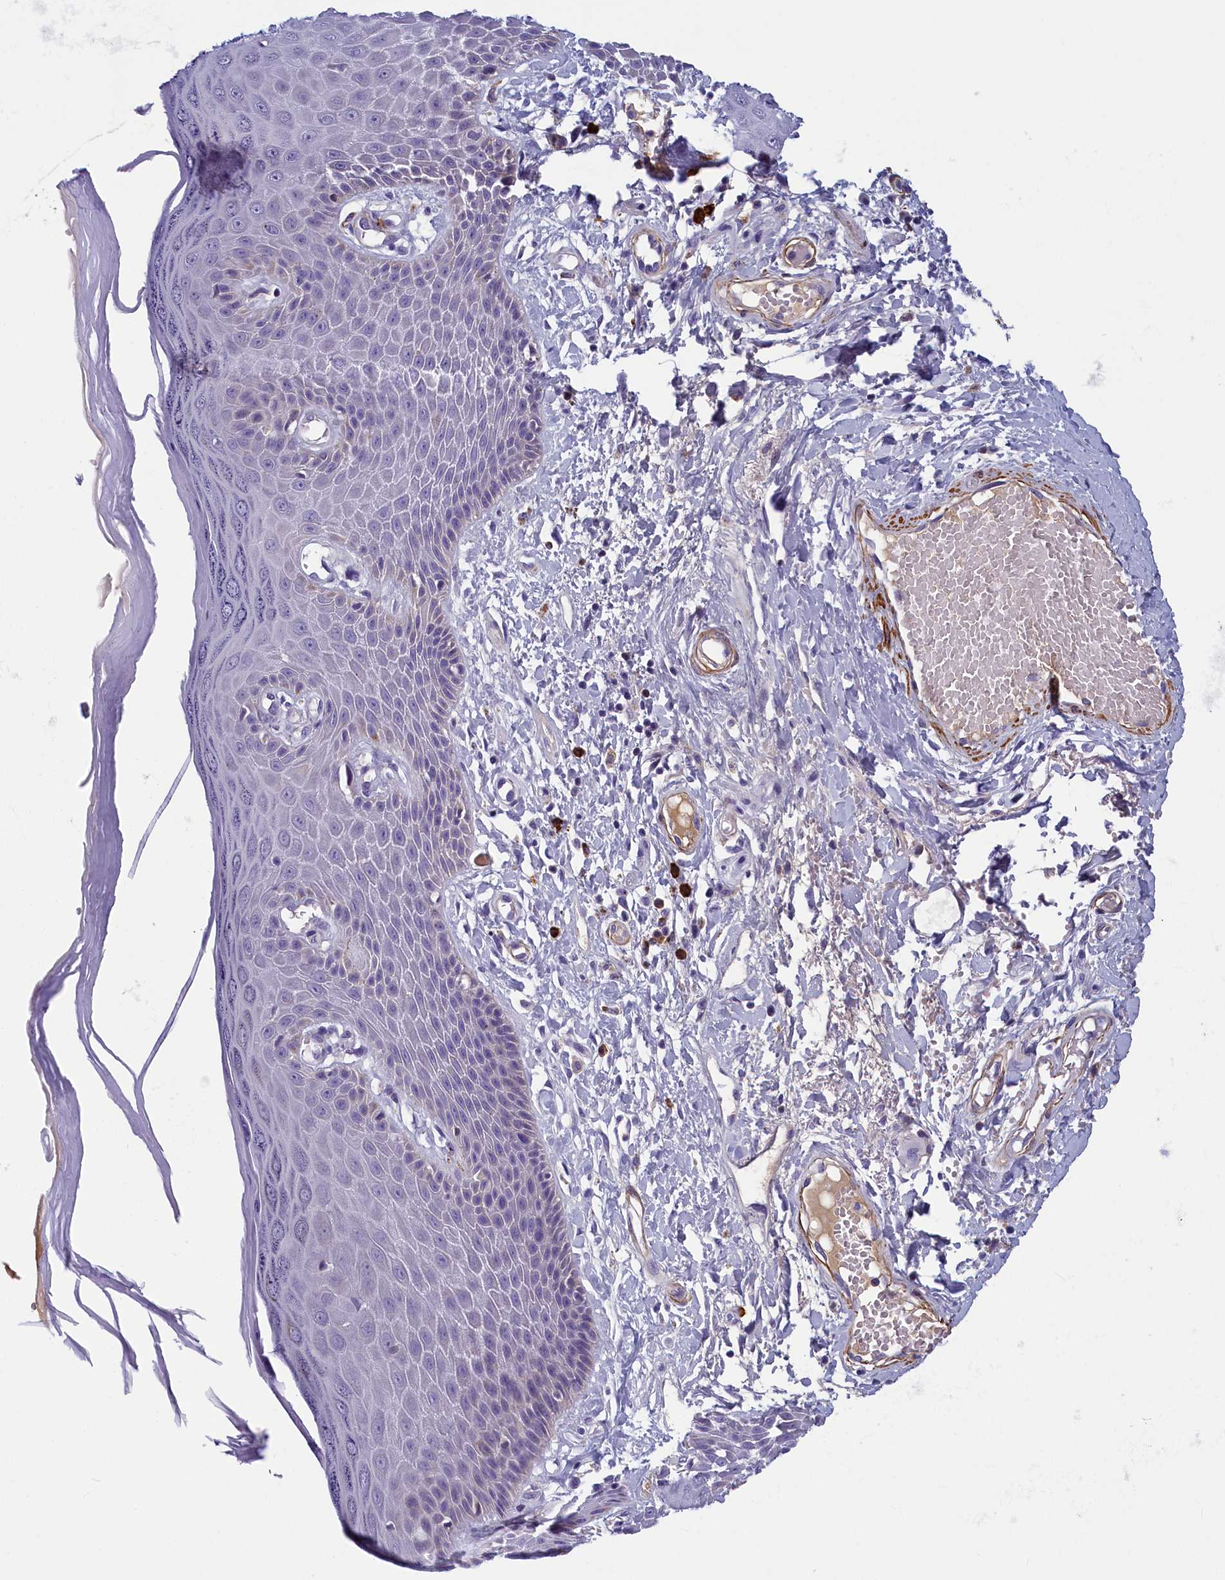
{"staining": {"intensity": "weak", "quantity": "<25%", "location": "cytoplasmic/membranous"}, "tissue": "skin", "cell_type": "Epidermal cells", "image_type": "normal", "snomed": [{"axis": "morphology", "description": "Normal tissue, NOS"}, {"axis": "topography", "description": "Anal"}], "caption": "The image demonstrates no significant staining in epidermal cells of skin. (Stains: DAB immunohistochemistry (IHC) with hematoxylin counter stain, Microscopy: brightfield microscopy at high magnification).", "gene": "BCL2L13", "patient": {"sex": "male", "age": 78}}